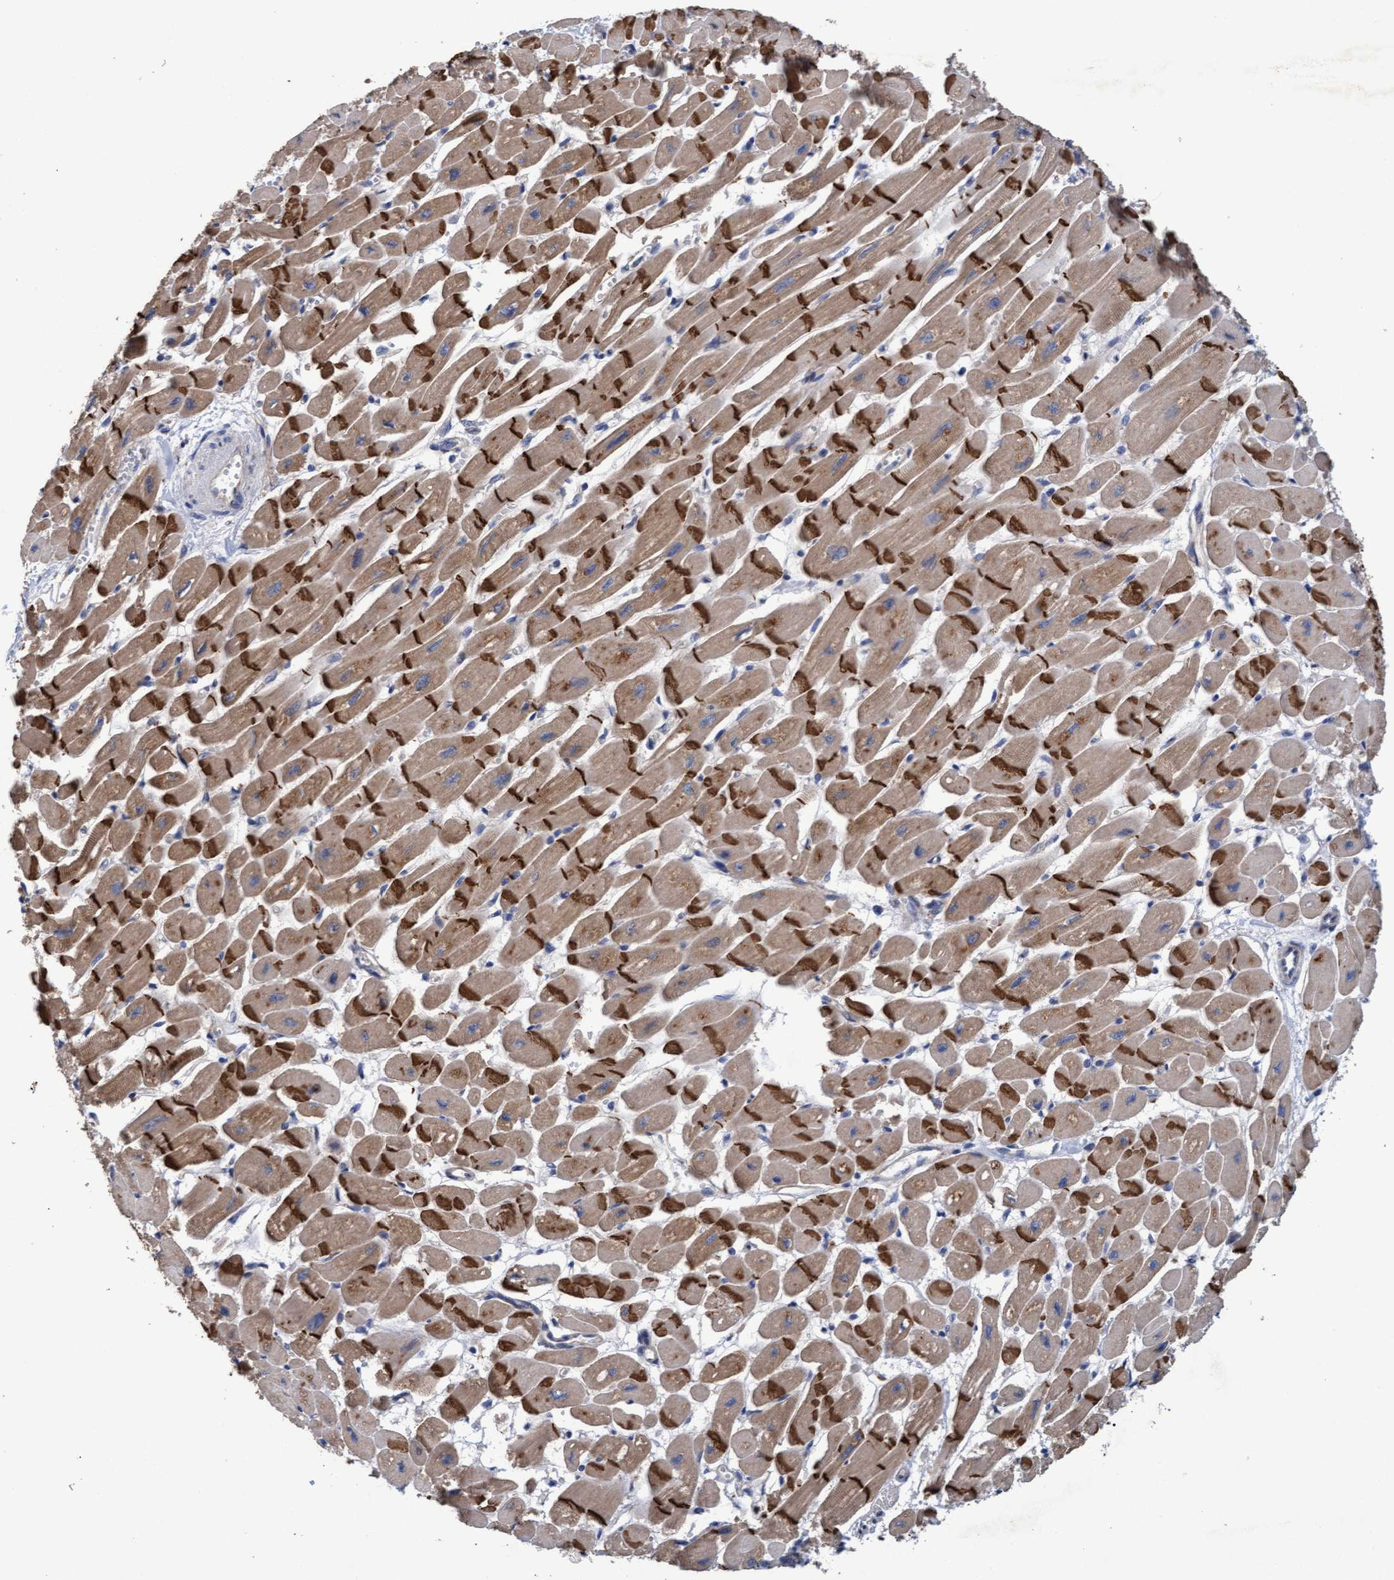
{"staining": {"intensity": "moderate", "quantity": ">75%", "location": "cytoplasmic/membranous"}, "tissue": "heart muscle", "cell_type": "Cardiomyocytes", "image_type": "normal", "snomed": [{"axis": "morphology", "description": "Normal tissue, NOS"}, {"axis": "topography", "description": "Heart"}], "caption": "A histopathology image of human heart muscle stained for a protein demonstrates moderate cytoplasmic/membranous brown staining in cardiomyocytes.", "gene": "MRPL38", "patient": {"sex": "male", "age": 38}}